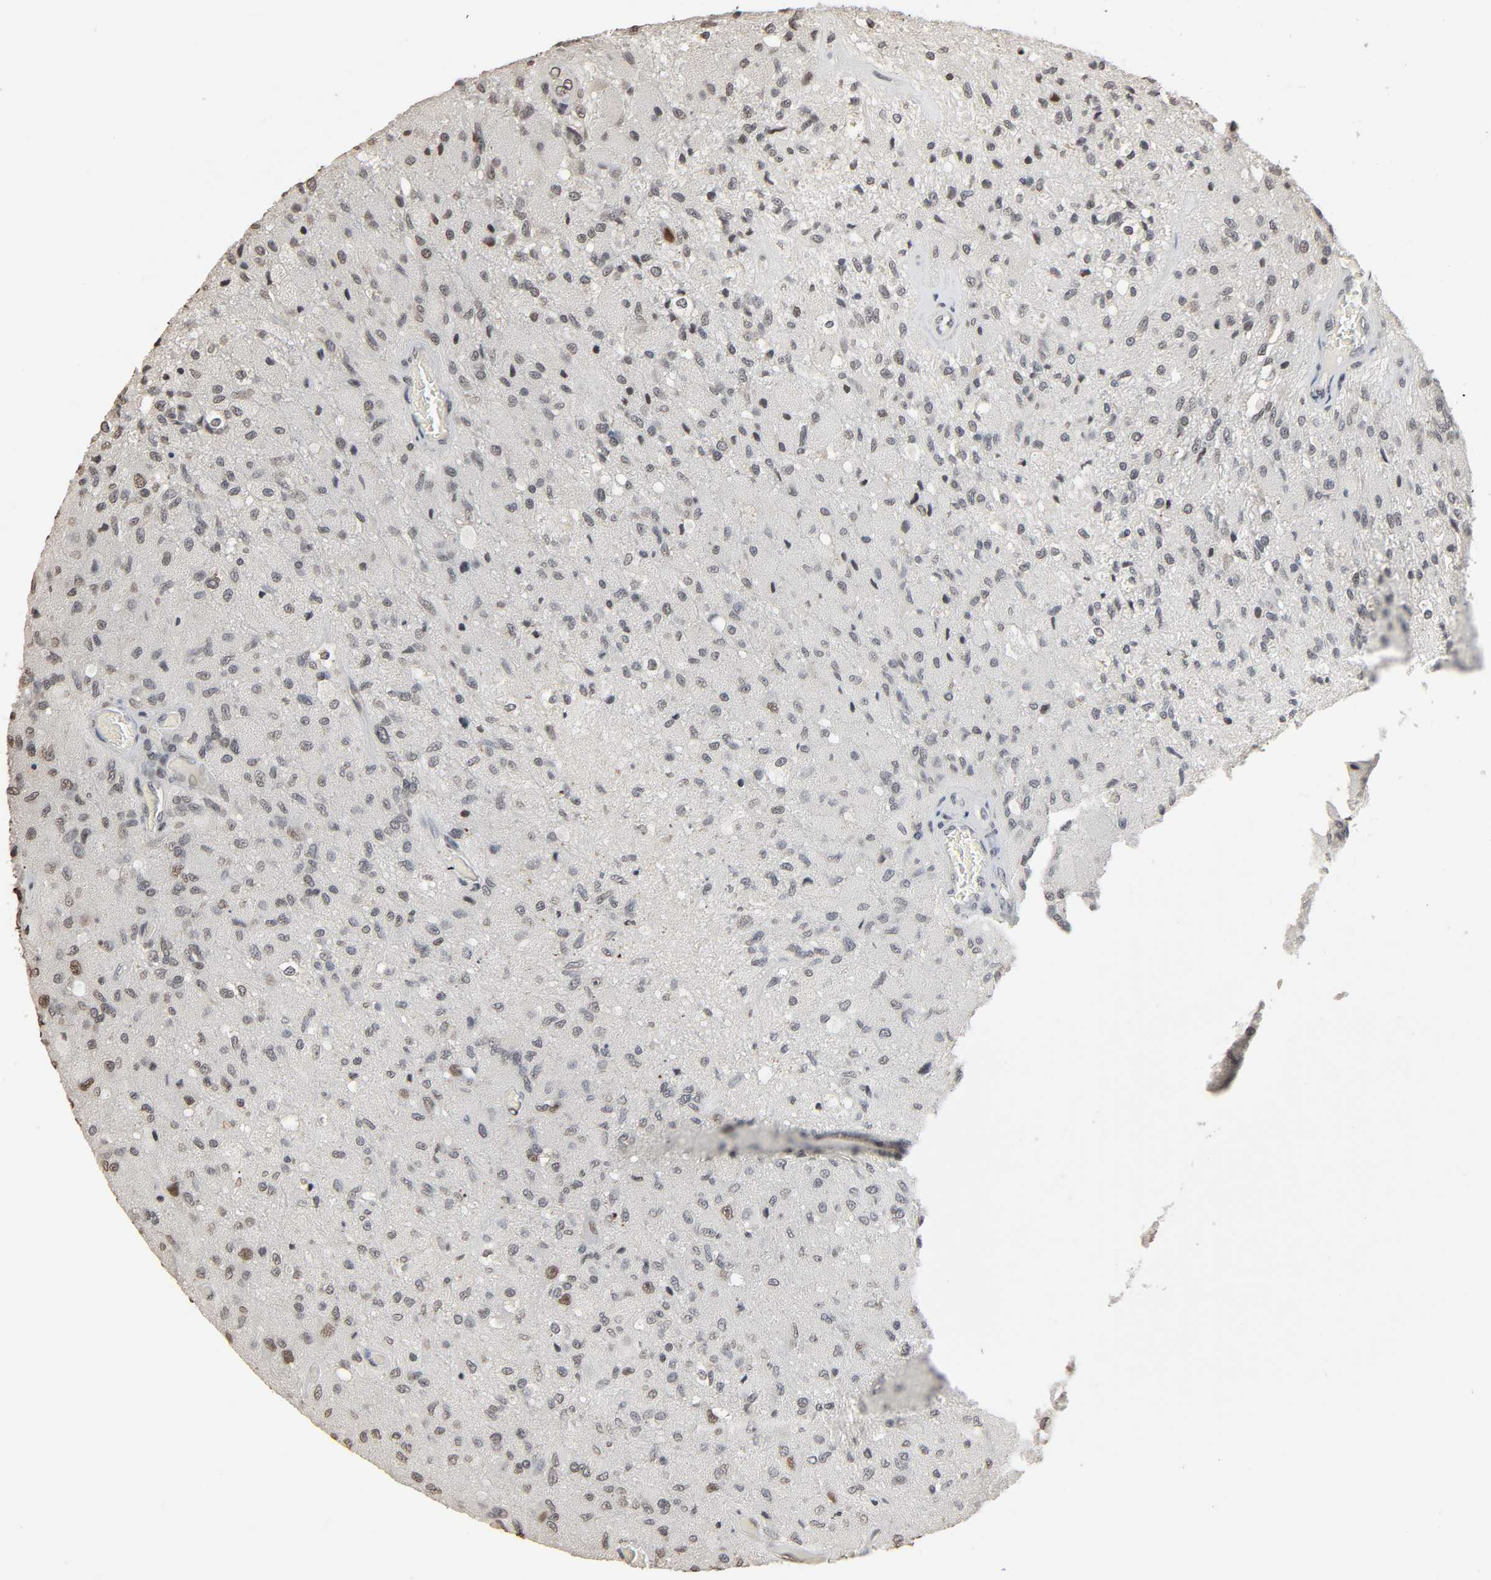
{"staining": {"intensity": "strong", "quantity": "<25%", "location": "nuclear"}, "tissue": "glioma", "cell_type": "Tumor cells", "image_type": "cancer", "snomed": [{"axis": "morphology", "description": "Normal tissue, NOS"}, {"axis": "morphology", "description": "Glioma, malignant, High grade"}, {"axis": "topography", "description": "Cerebral cortex"}], "caption": "The immunohistochemical stain labels strong nuclear positivity in tumor cells of malignant high-grade glioma tissue.", "gene": "STK4", "patient": {"sex": "male", "age": 77}}